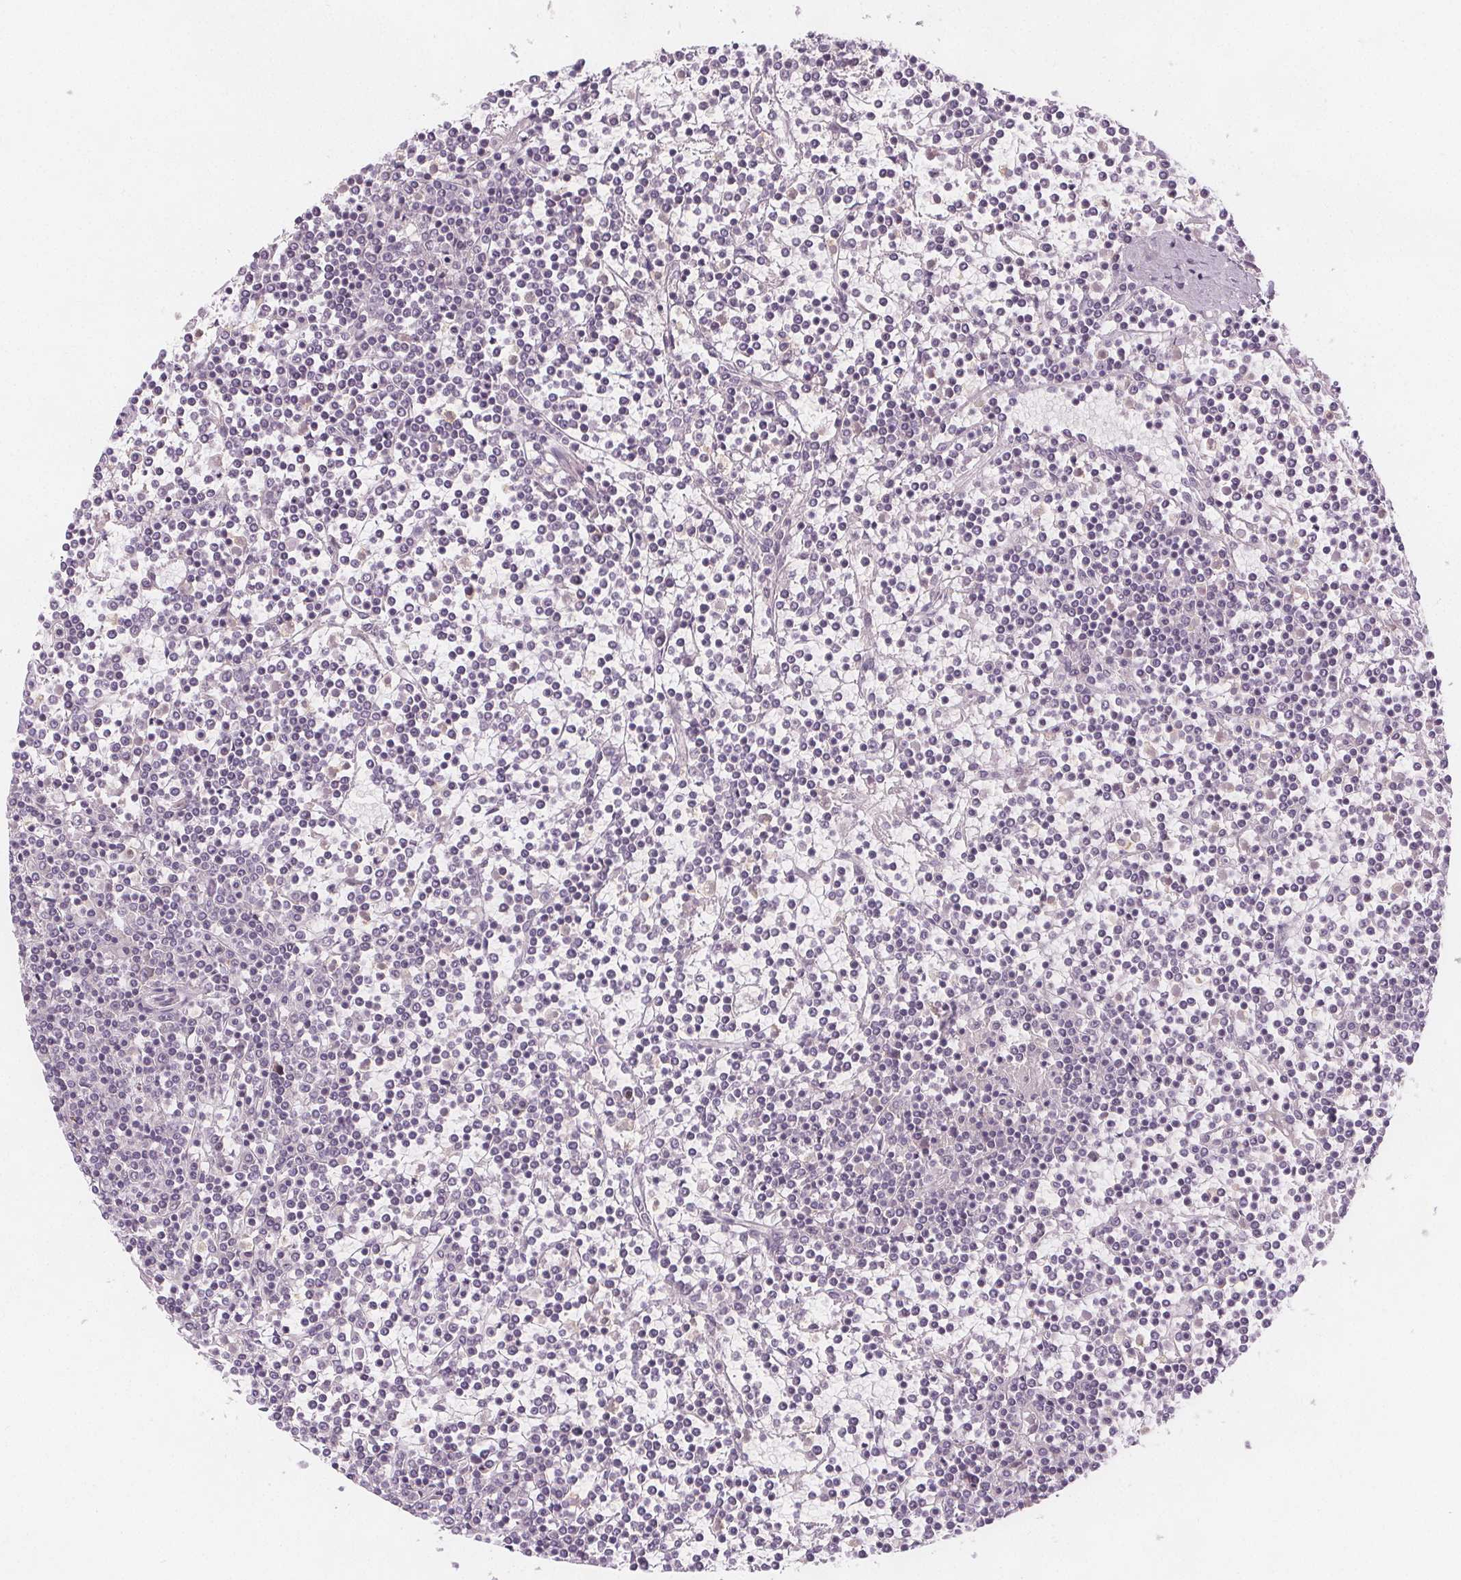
{"staining": {"intensity": "negative", "quantity": "none", "location": "none"}, "tissue": "lymphoma", "cell_type": "Tumor cells", "image_type": "cancer", "snomed": [{"axis": "morphology", "description": "Malignant lymphoma, non-Hodgkin's type, Low grade"}, {"axis": "topography", "description": "Spleen"}], "caption": "Immunohistochemistry (IHC) image of neoplastic tissue: human low-grade malignant lymphoma, non-Hodgkin's type stained with DAB shows no significant protein staining in tumor cells.", "gene": "TMEM80", "patient": {"sex": "female", "age": 19}}